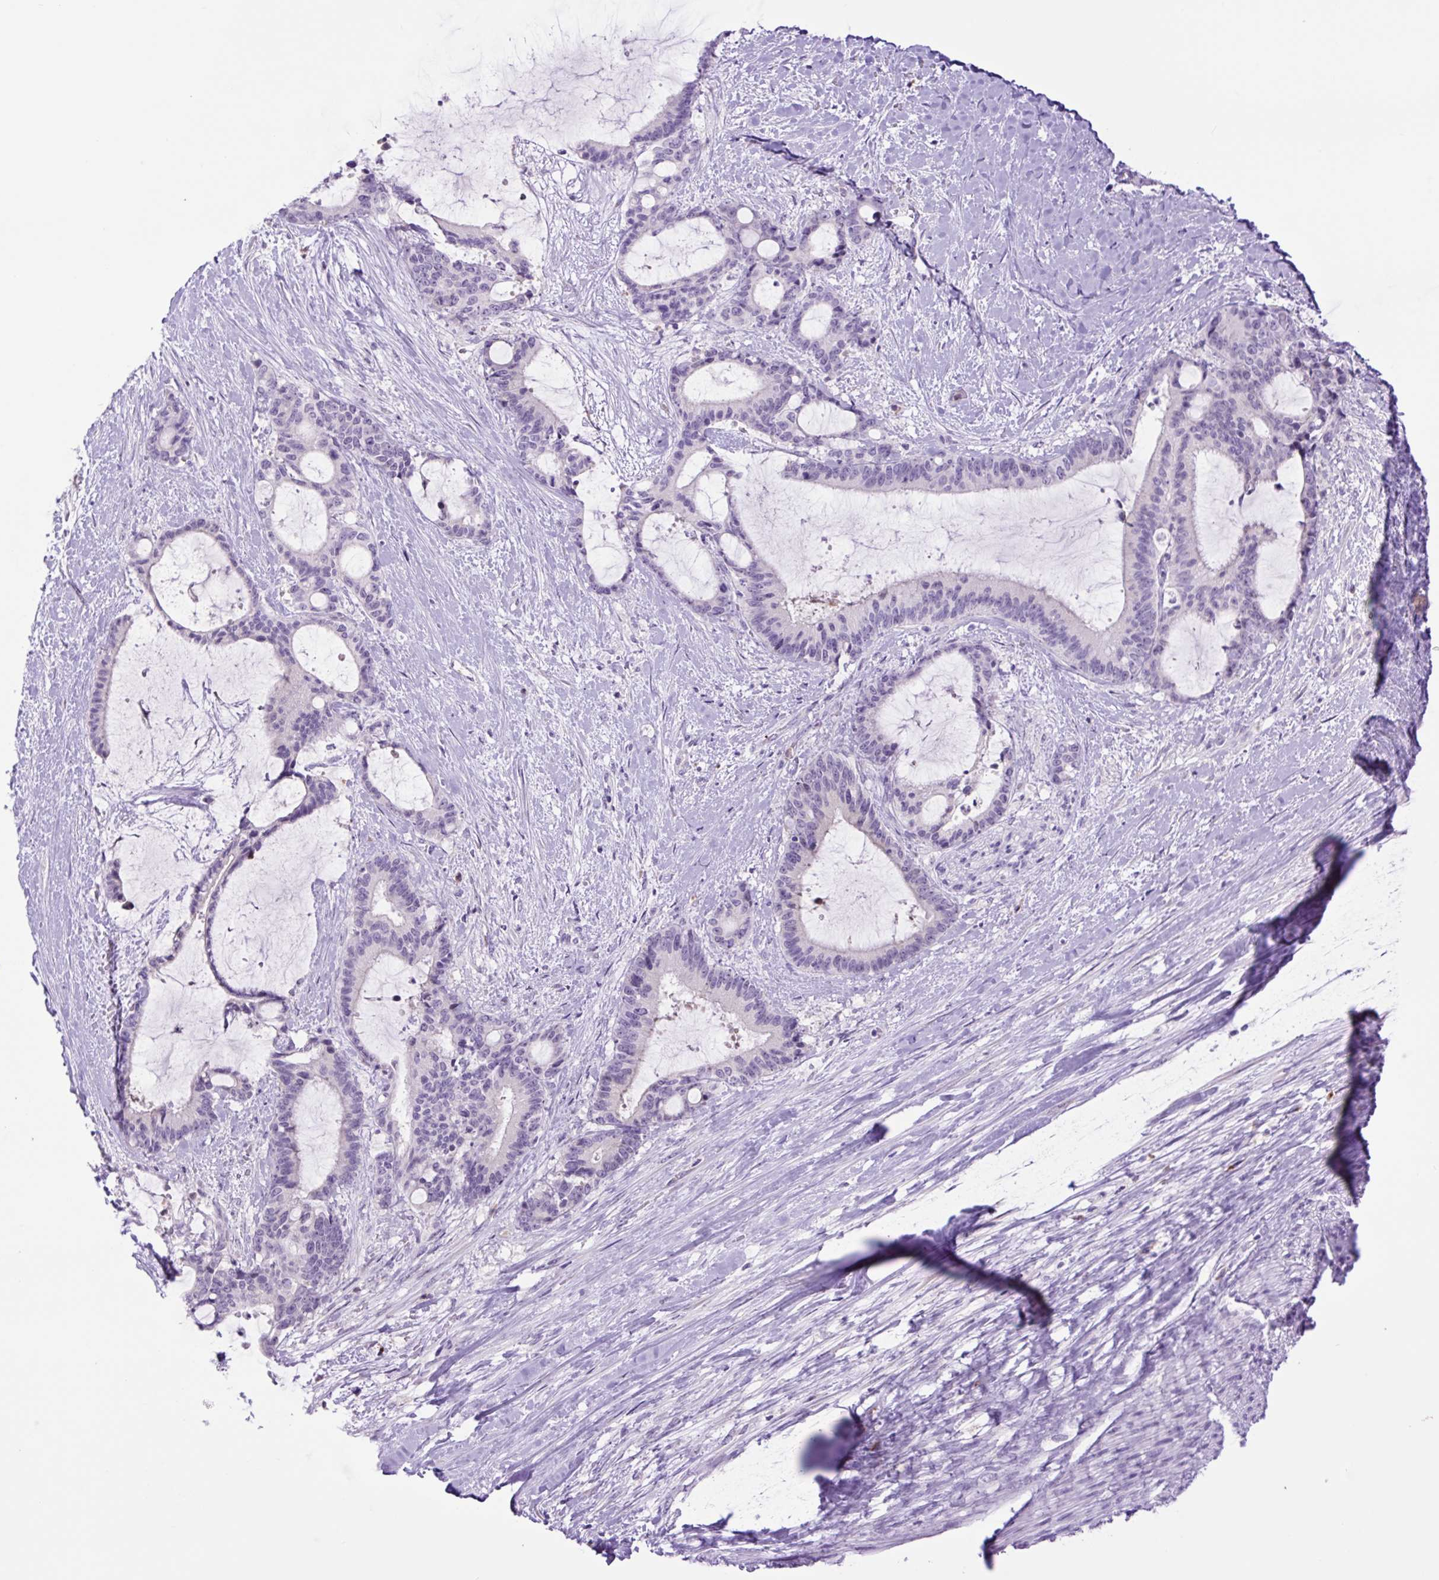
{"staining": {"intensity": "negative", "quantity": "none", "location": "none"}, "tissue": "liver cancer", "cell_type": "Tumor cells", "image_type": "cancer", "snomed": [{"axis": "morphology", "description": "Normal tissue, NOS"}, {"axis": "morphology", "description": "Cholangiocarcinoma"}, {"axis": "topography", "description": "Liver"}, {"axis": "topography", "description": "Peripheral nerve tissue"}], "caption": "An image of liver cholangiocarcinoma stained for a protein reveals no brown staining in tumor cells. (Immunohistochemistry, brightfield microscopy, high magnification).", "gene": "MFSD3", "patient": {"sex": "female", "age": 73}}